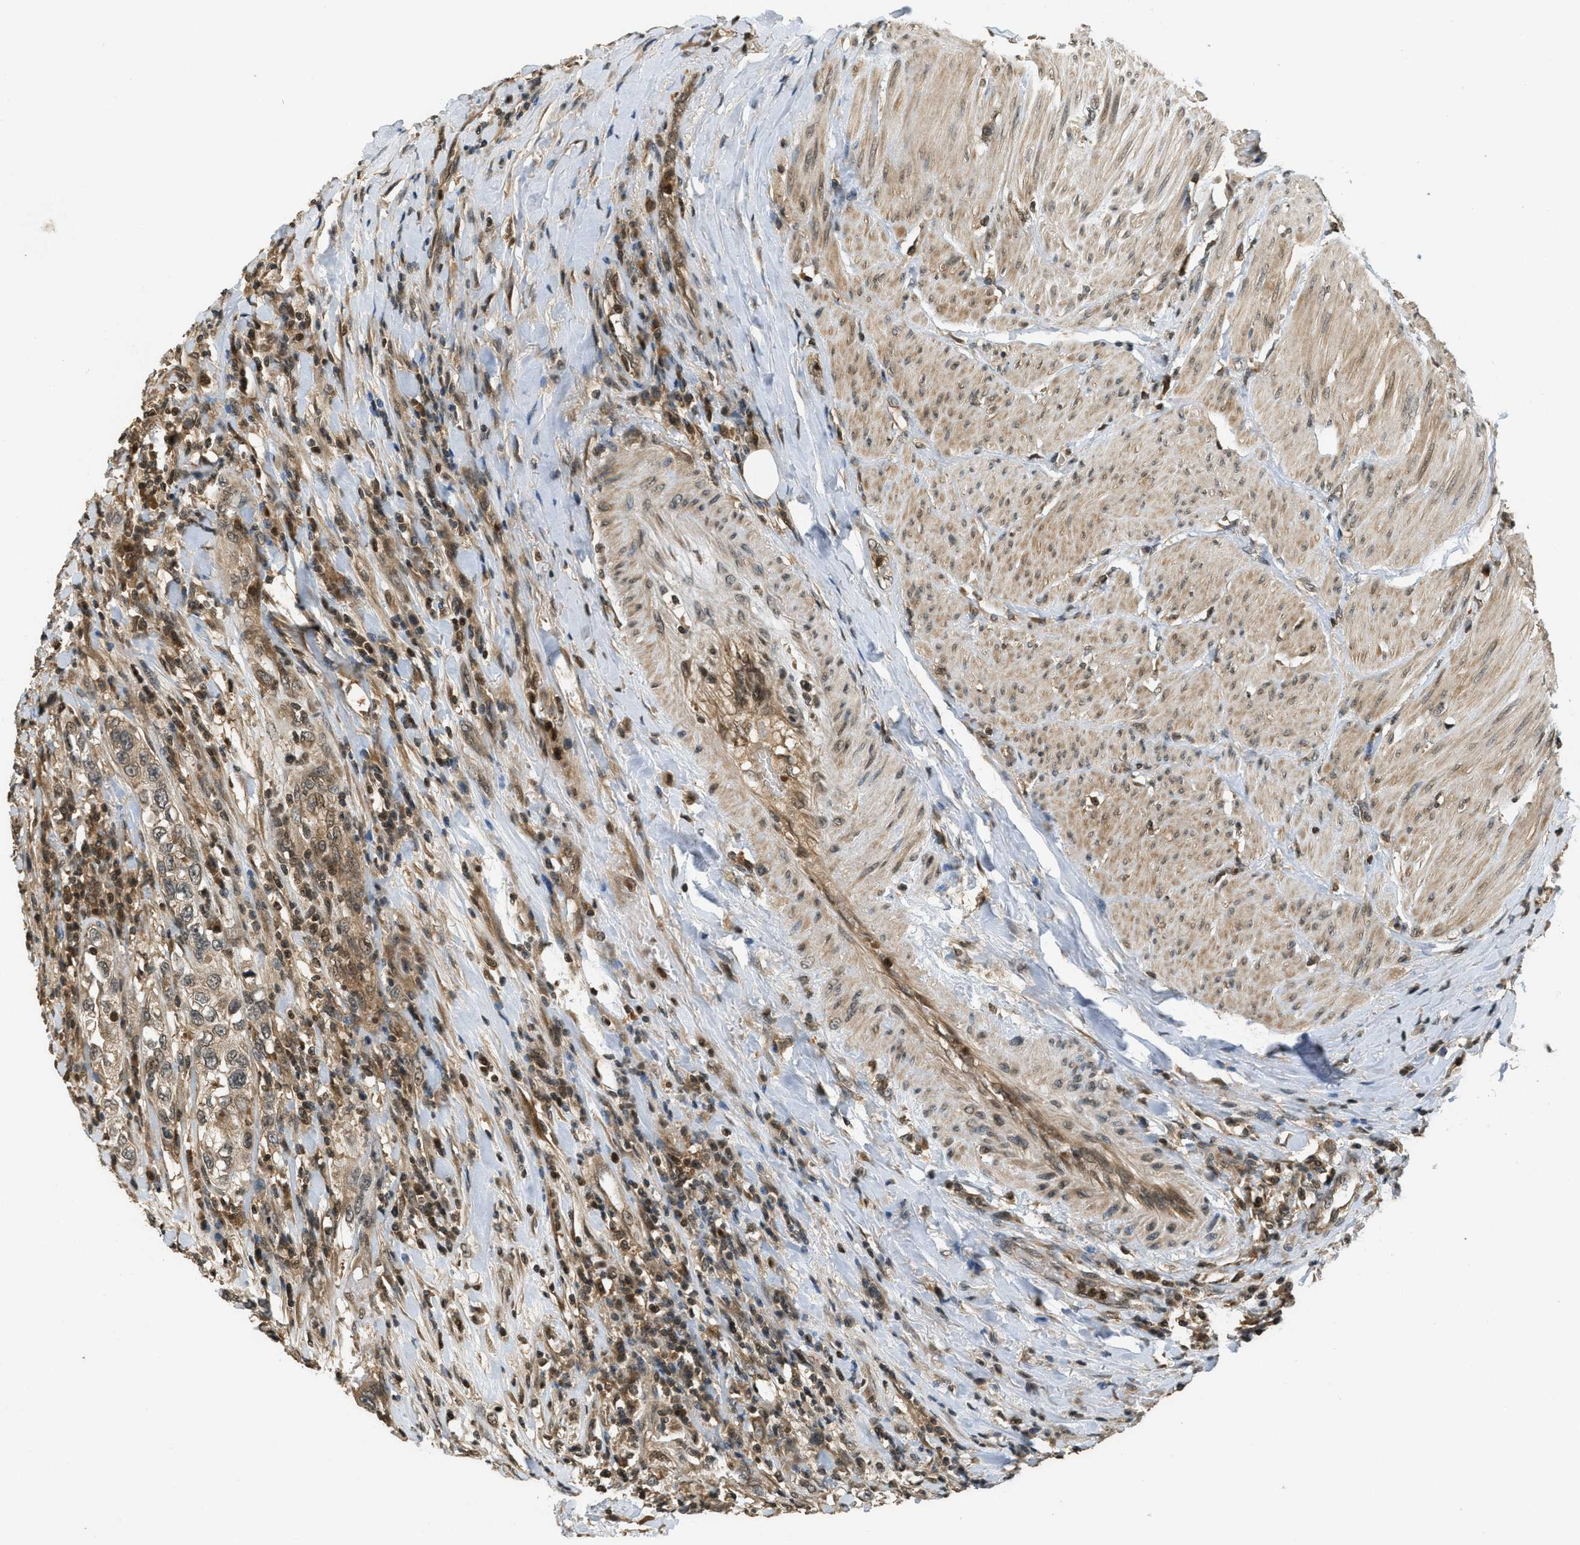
{"staining": {"intensity": "weak", "quantity": ">75%", "location": "cytoplasmic/membranous"}, "tissue": "urothelial cancer", "cell_type": "Tumor cells", "image_type": "cancer", "snomed": [{"axis": "morphology", "description": "Urothelial carcinoma, High grade"}, {"axis": "topography", "description": "Urinary bladder"}], "caption": "An image of urothelial cancer stained for a protein reveals weak cytoplasmic/membranous brown staining in tumor cells. (DAB (3,3'-diaminobenzidine) = brown stain, brightfield microscopy at high magnification).", "gene": "ATG7", "patient": {"sex": "female", "age": 80}}